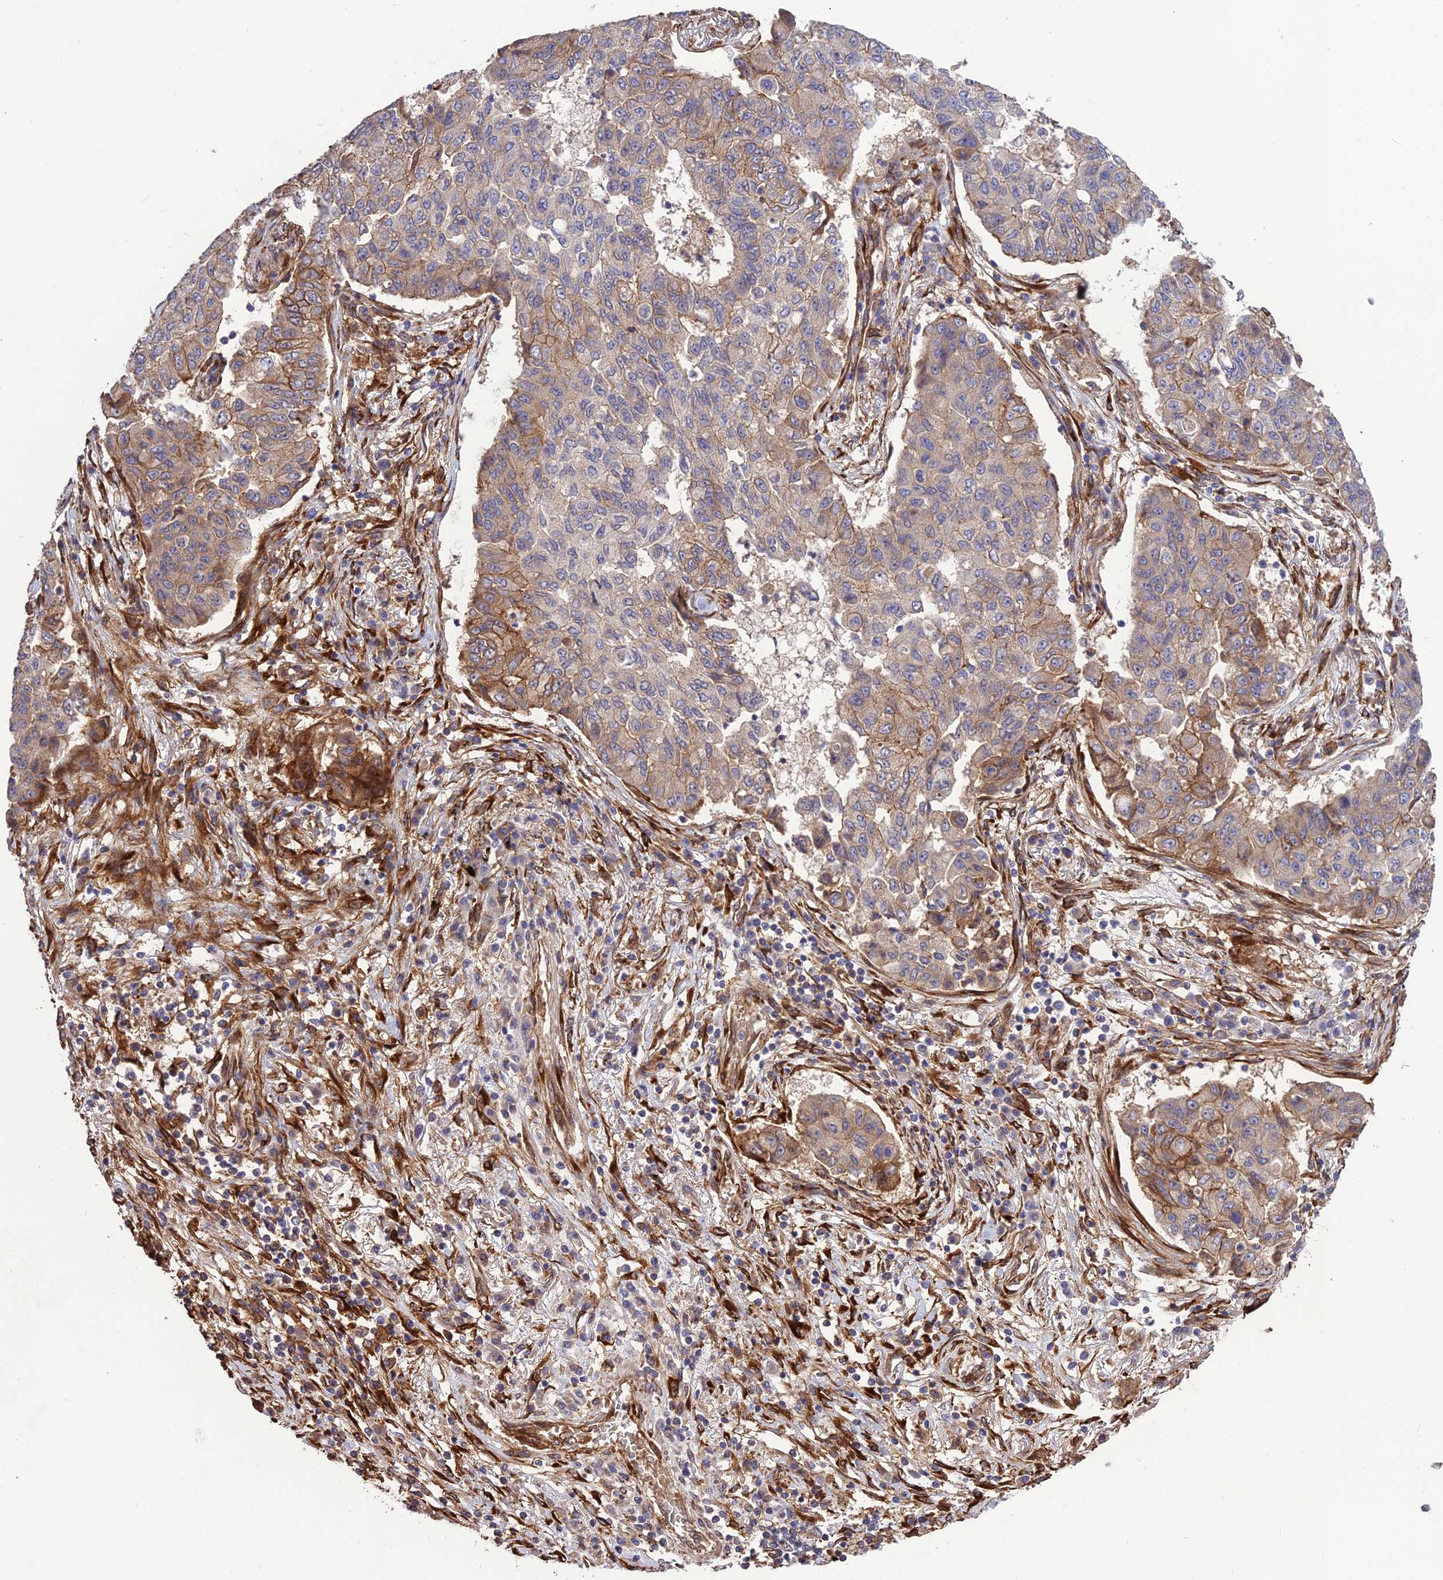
{"staining": {"intensity": "moderate", "quantity": "25%-75%", "location": "cytoplasmic/membranous"}, "tissue": "lung cancer", "cell_type": "Tumor cells", "image_type": "cancer", "snomed": [{"axis": "morphology", "description": "Squamous cell carcinoma, NOS"}, {"axis": "topography", "description": "Lung"}], "caption": "Immunohistochemical staining of human lung cancer (squamous cell carcinoma) shows medium levels of moderate cytoplasmic/membranous staining in about 25%-75% of tumor cells.", "gene": "CRTAP", "patient": {"sex": "male", "age": 74}}